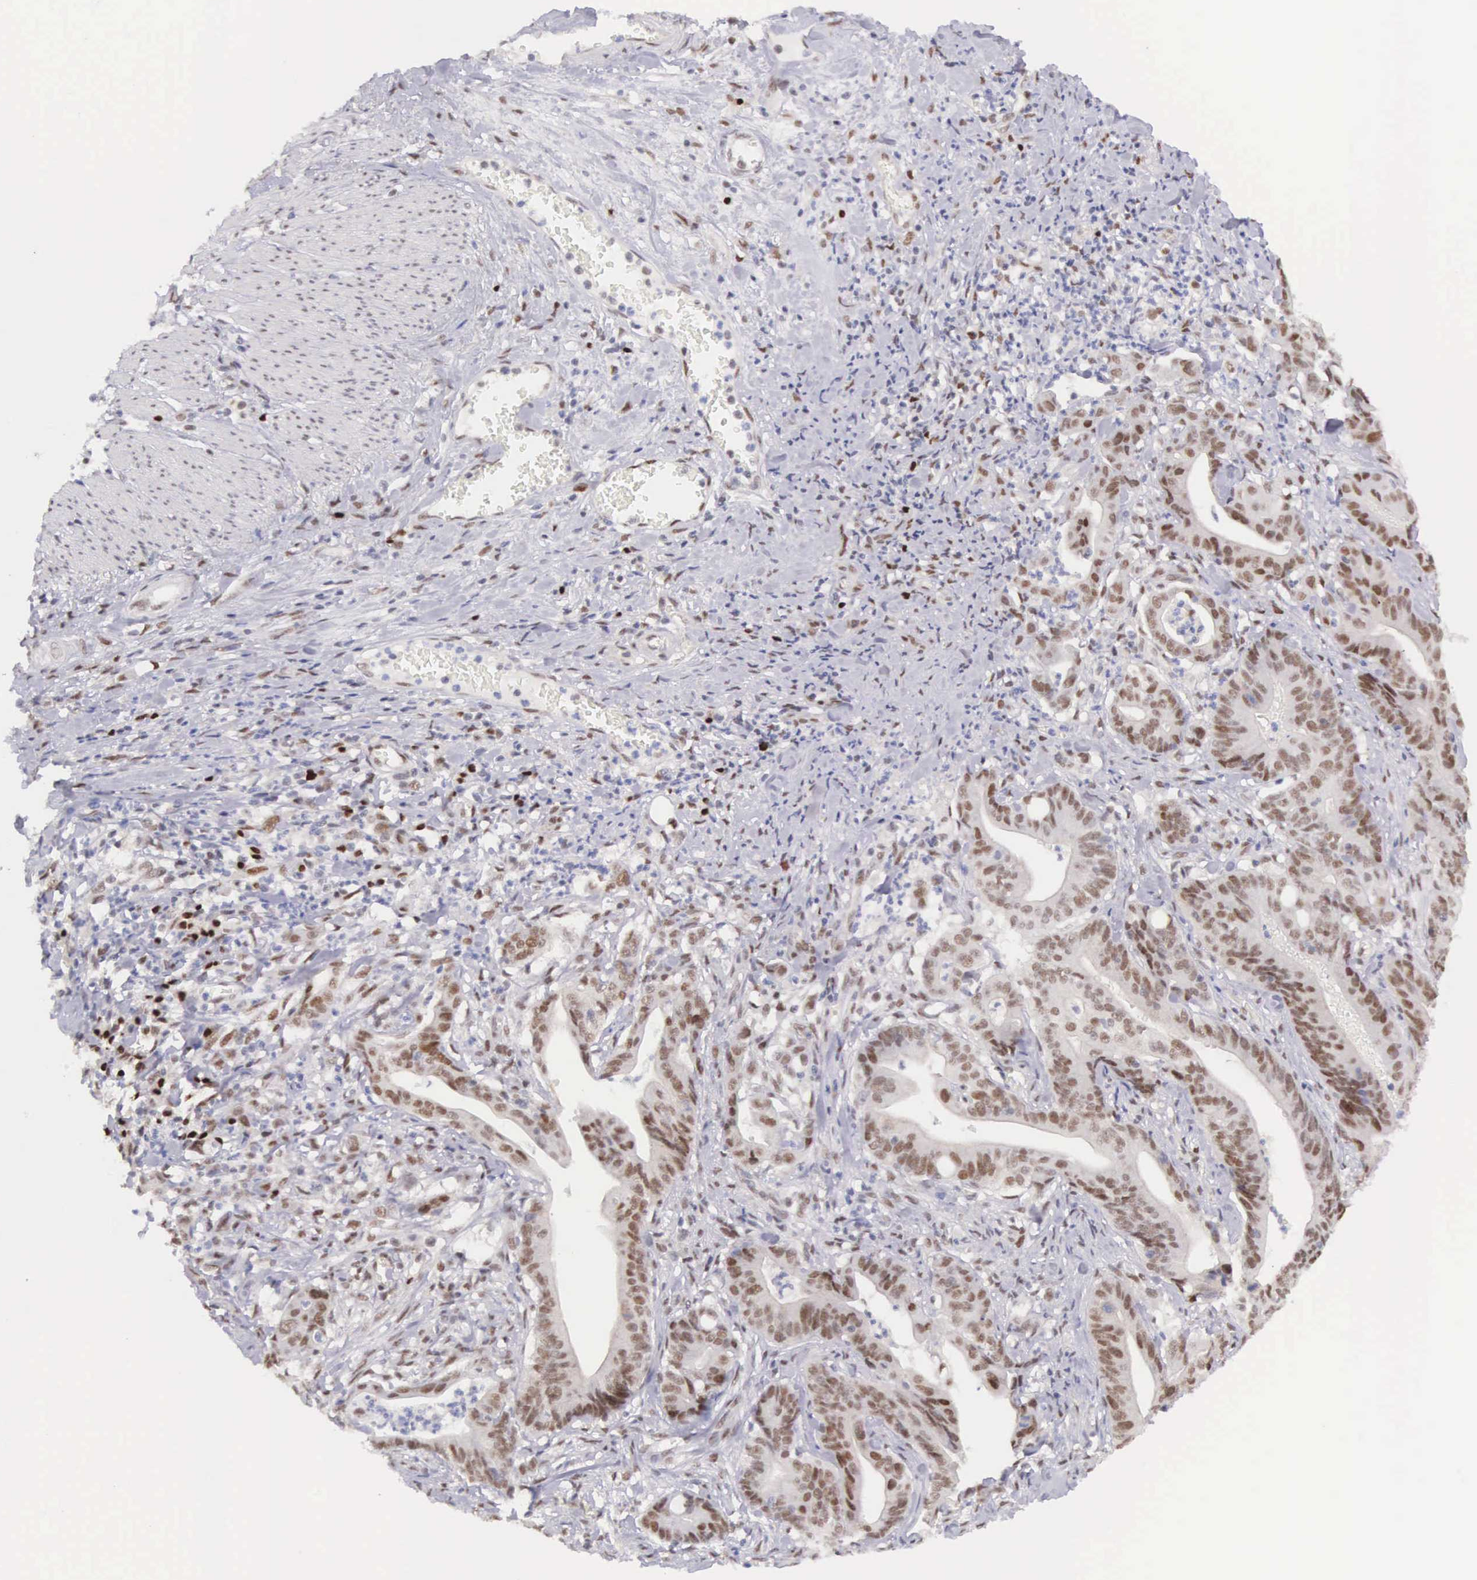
{"staining": {"intensity": "moderate", "quantity": ">75%", "location": "nuclear"}, "tissue": "stomach cancer", "cell_type": "Tumor cells", "image_type": "cancer", "snomed": [{"axis": "morphology", "description": "Adenocarcinoma, NOS"}, {"axis": "topography", "description": "Stomach, lower"}], "caption": "Brown immunohistochemical staining in human adenocarcinoma (stomach) exhibits moderate nuclear expression in approximately >75% of tumor cells.", "gene": "CCDC117", "patient": {"sex": "female", "age": 86}}